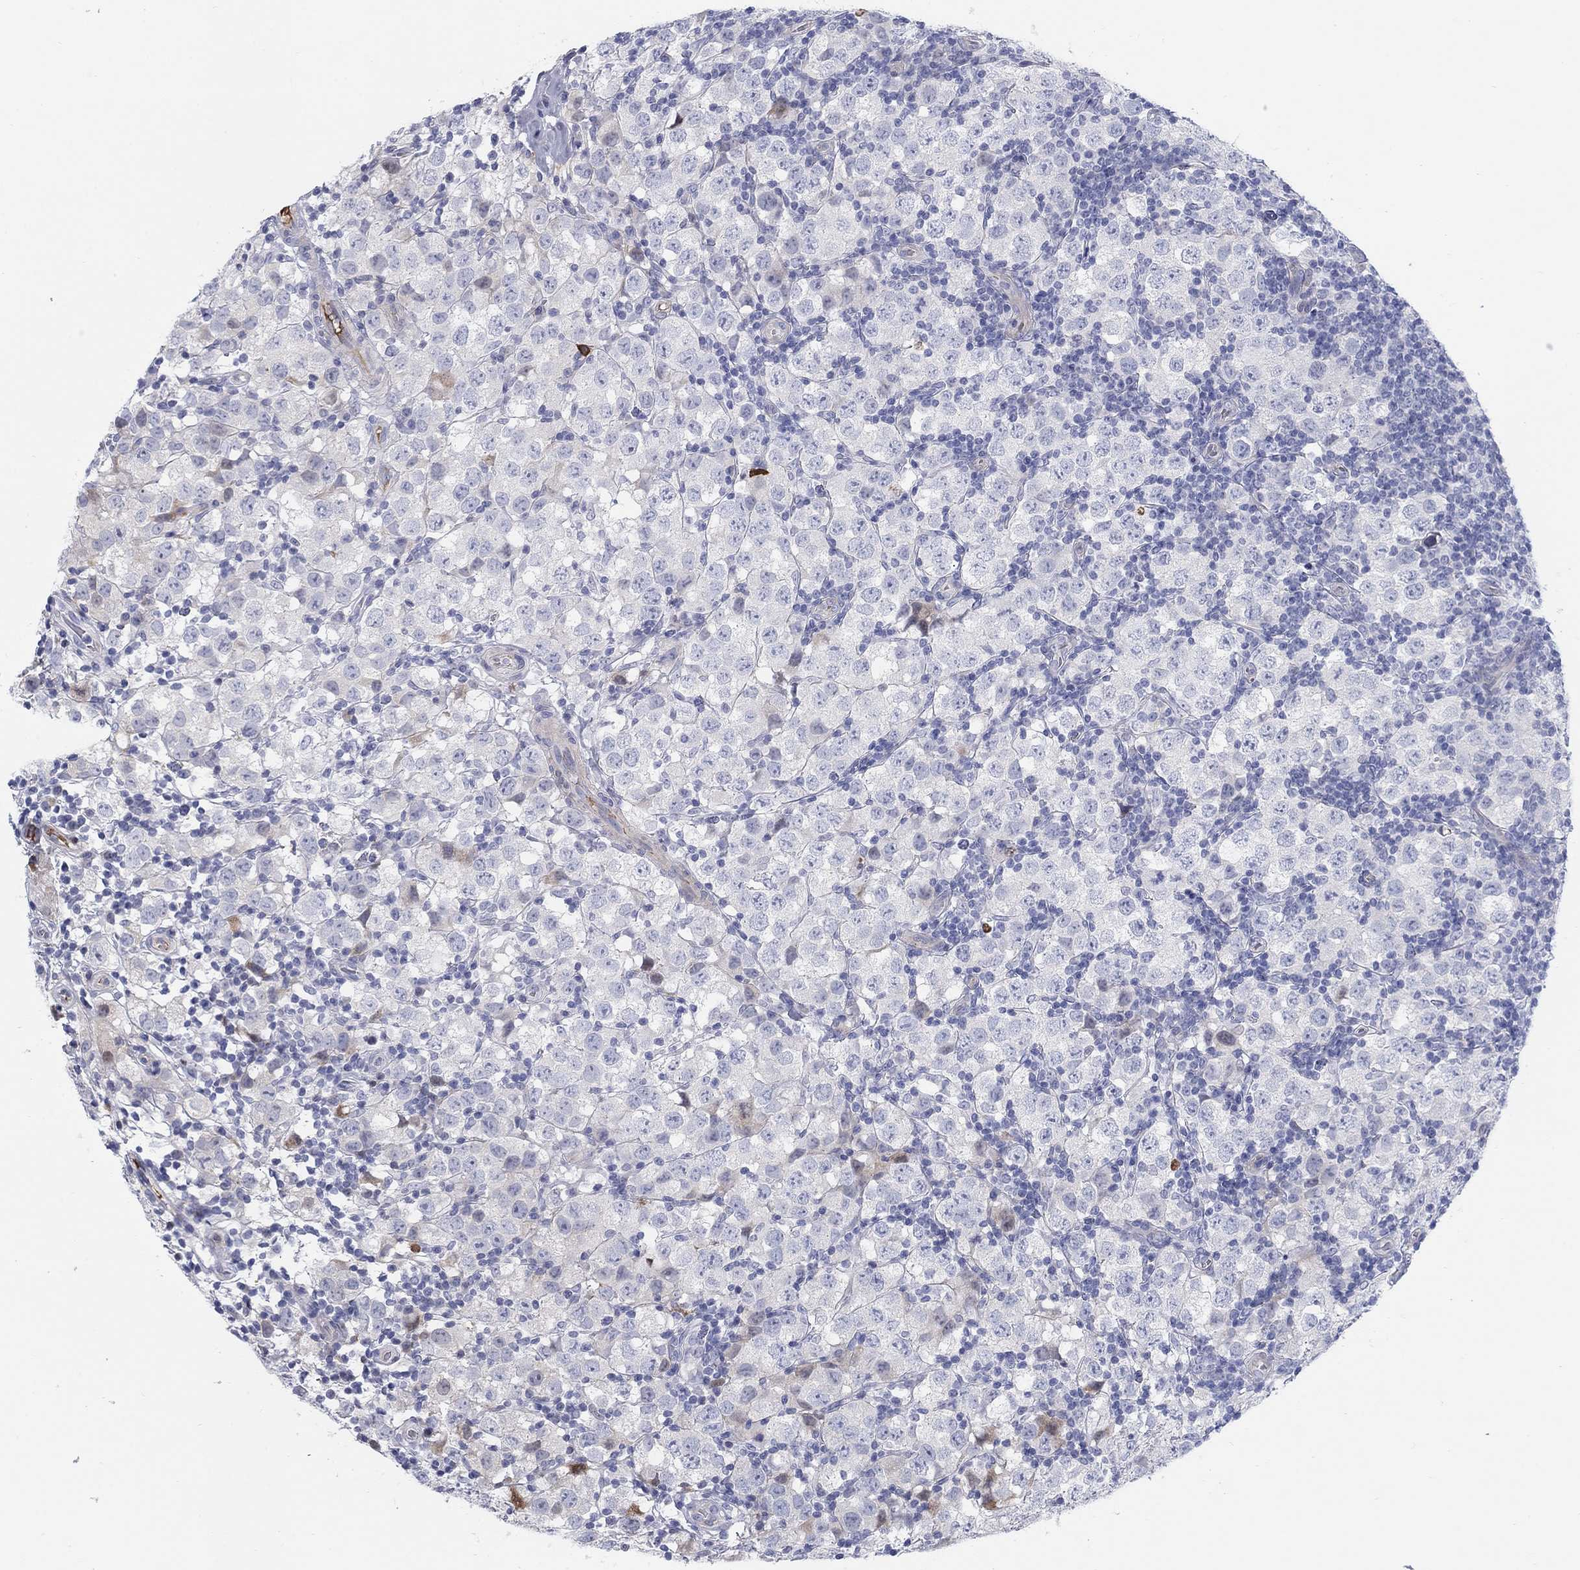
{"staining": {"intensity": "negative", "quantity": "none", "location": "none"}, "tissue": "testis cancer", "cell_type": "Tumor cells", "image_type": "cancer", "snomed": [{"axis": "morphology", "description": "Seminoma, NOS"}, {"axis": "topography", "description": "Testis"}], "caption": "Immunohistochemistry of human testis cancer demonstrates no staining in tumor cells.", "gene": "HEATR4", "patient": {"sex": "male", "age": 34}}